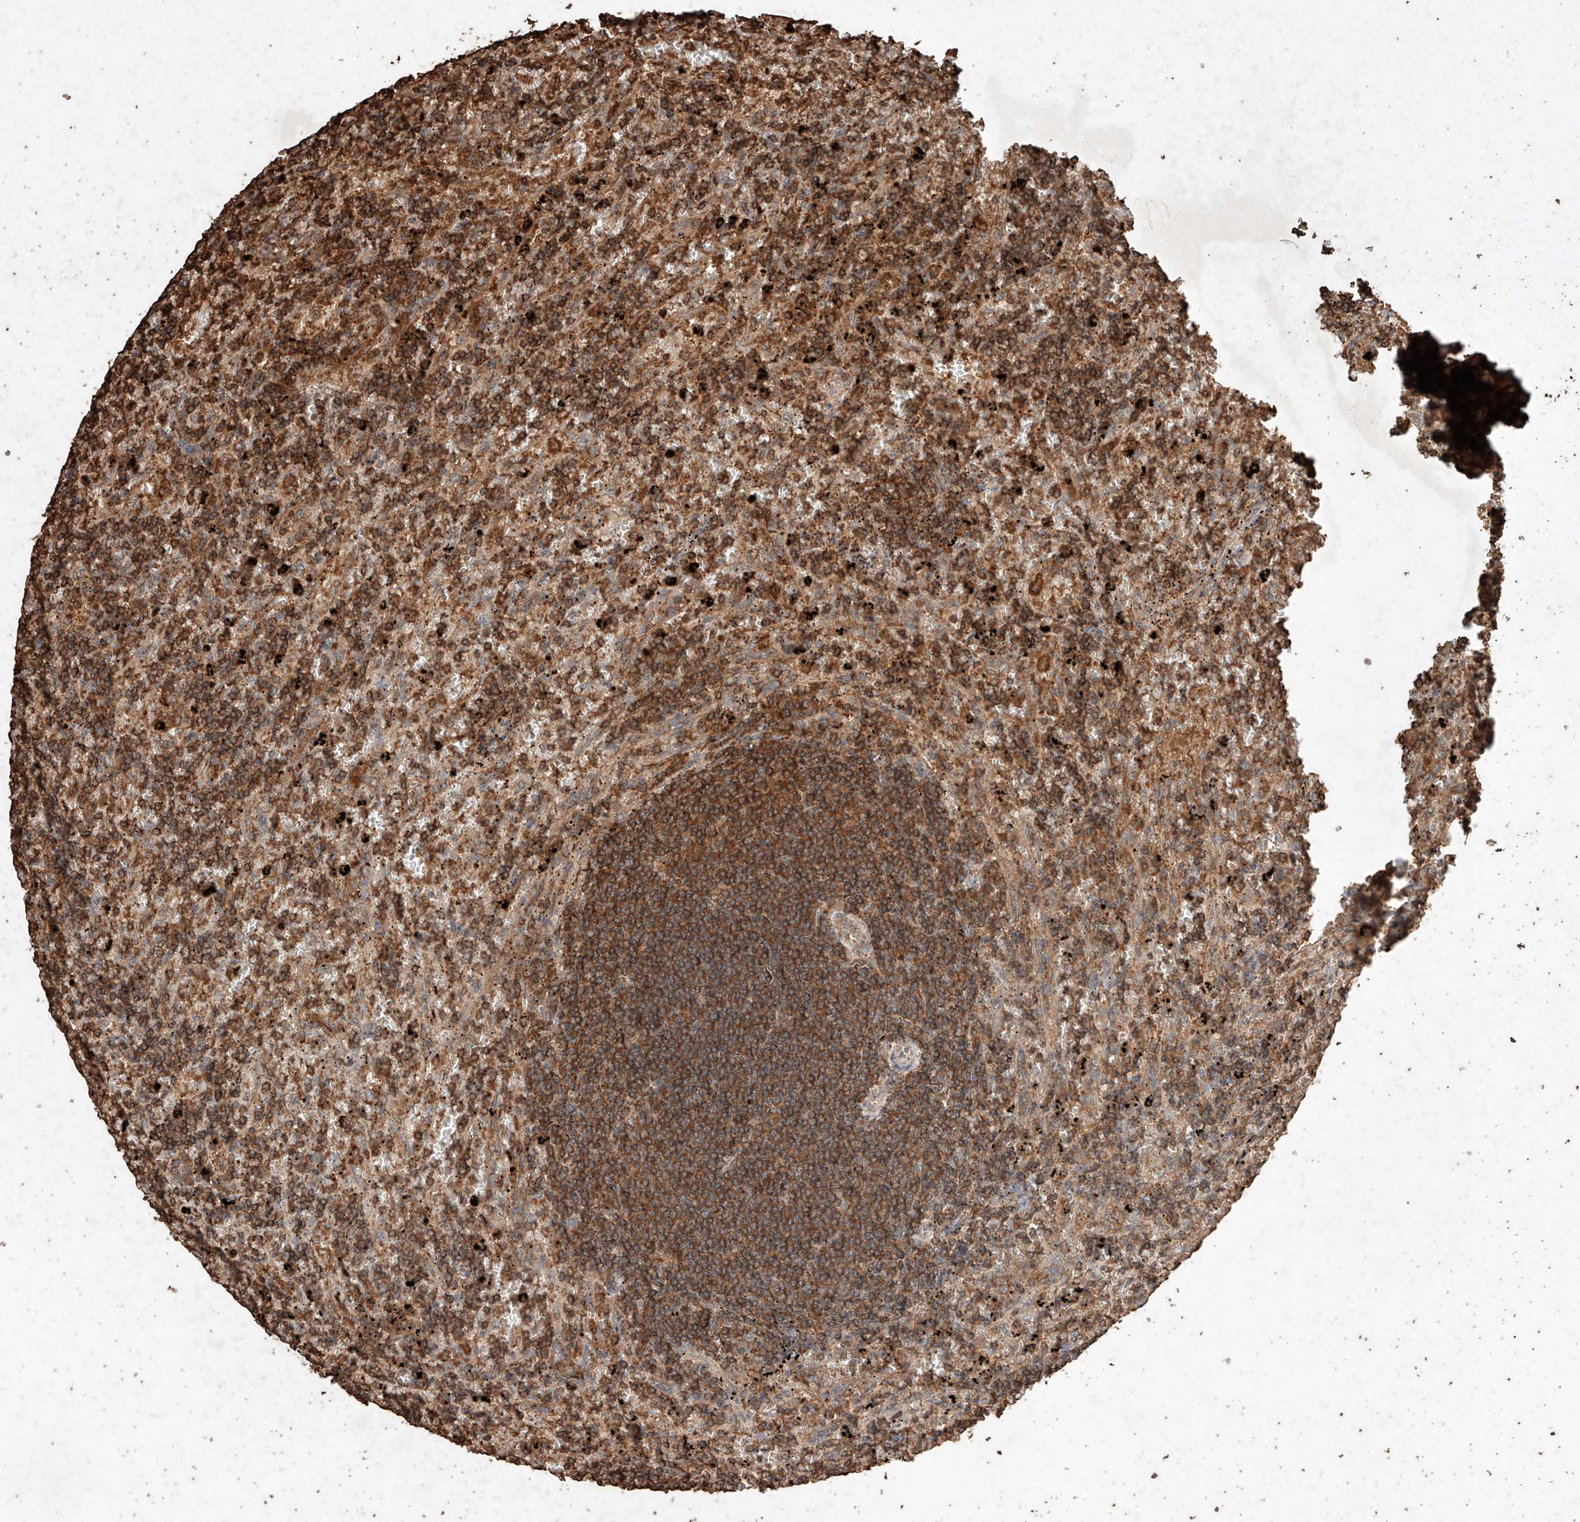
{"staining": {"intensity": "moderate", "quantity": ">75%", "location": "cytoplasmic/membranous"}, "tissue": "lymphoma", "cell_type": "Tumor cells", "image_type": "cancer", "snomed": [{"axis": "morphology", "description": "Malignant lymphoma, non-Hodgkin's type, Low grade"}, {"axis": "topography", "description": "Spleen"}], "caption": "Immunohistochemistry (IHC) image of neoplastic tissue: human lymphoma stained using immunohistochemistry (IHC) displays medium levels of moderate protein expression localized specifically in the cytoplasmic/membranous of tumor cells, appearing as a cytoplasmic/membranous brown color.", "gene": "M6PR", "patient": {"sex": "male", "age": 76}}